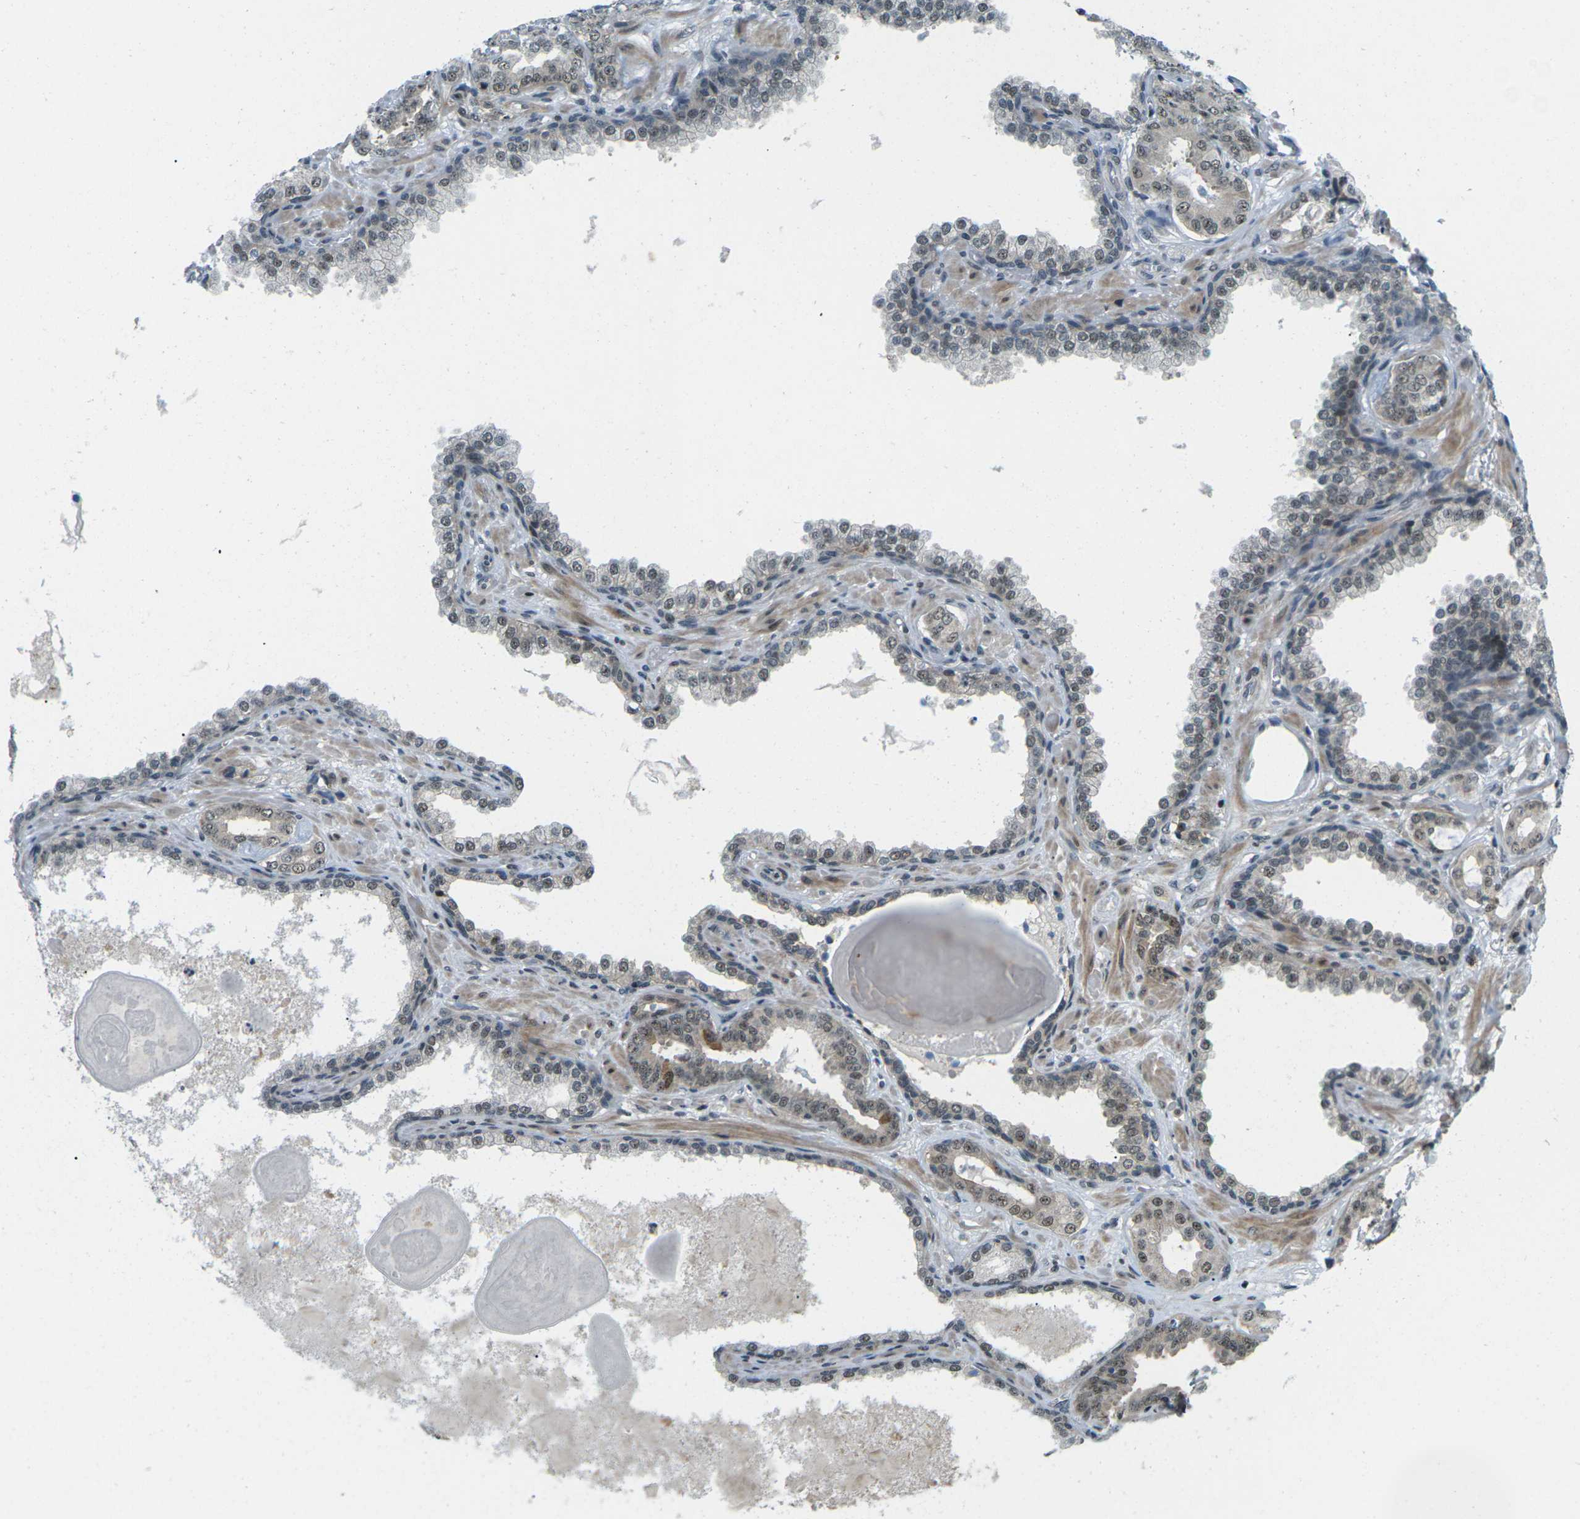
{"staining": {"intensity": "moderate", "quantity": ">75%", "location": "cytoplasmic/membranous,nuclear"}, "tissue": "prostate cancer", "cell_type": "Tumor cells", "image_type": "cancer", "snomed": [{"axis": "morphology", "description": "Adenocarcinoma, Low grade"}, {"axis": "topography", "description": "Prostate"}], "caption": "A photomicrograph of human low-grade adenocarcinoma (prostate) stained for a protein shows moderate cytoplasmic/membranous and nuclear brown staining in tumor cells. (Brightfield microscopy of DAB IHC at high magnification).", "gene": "UBE2S", "patient": {"sex": "male", "age": 53}}